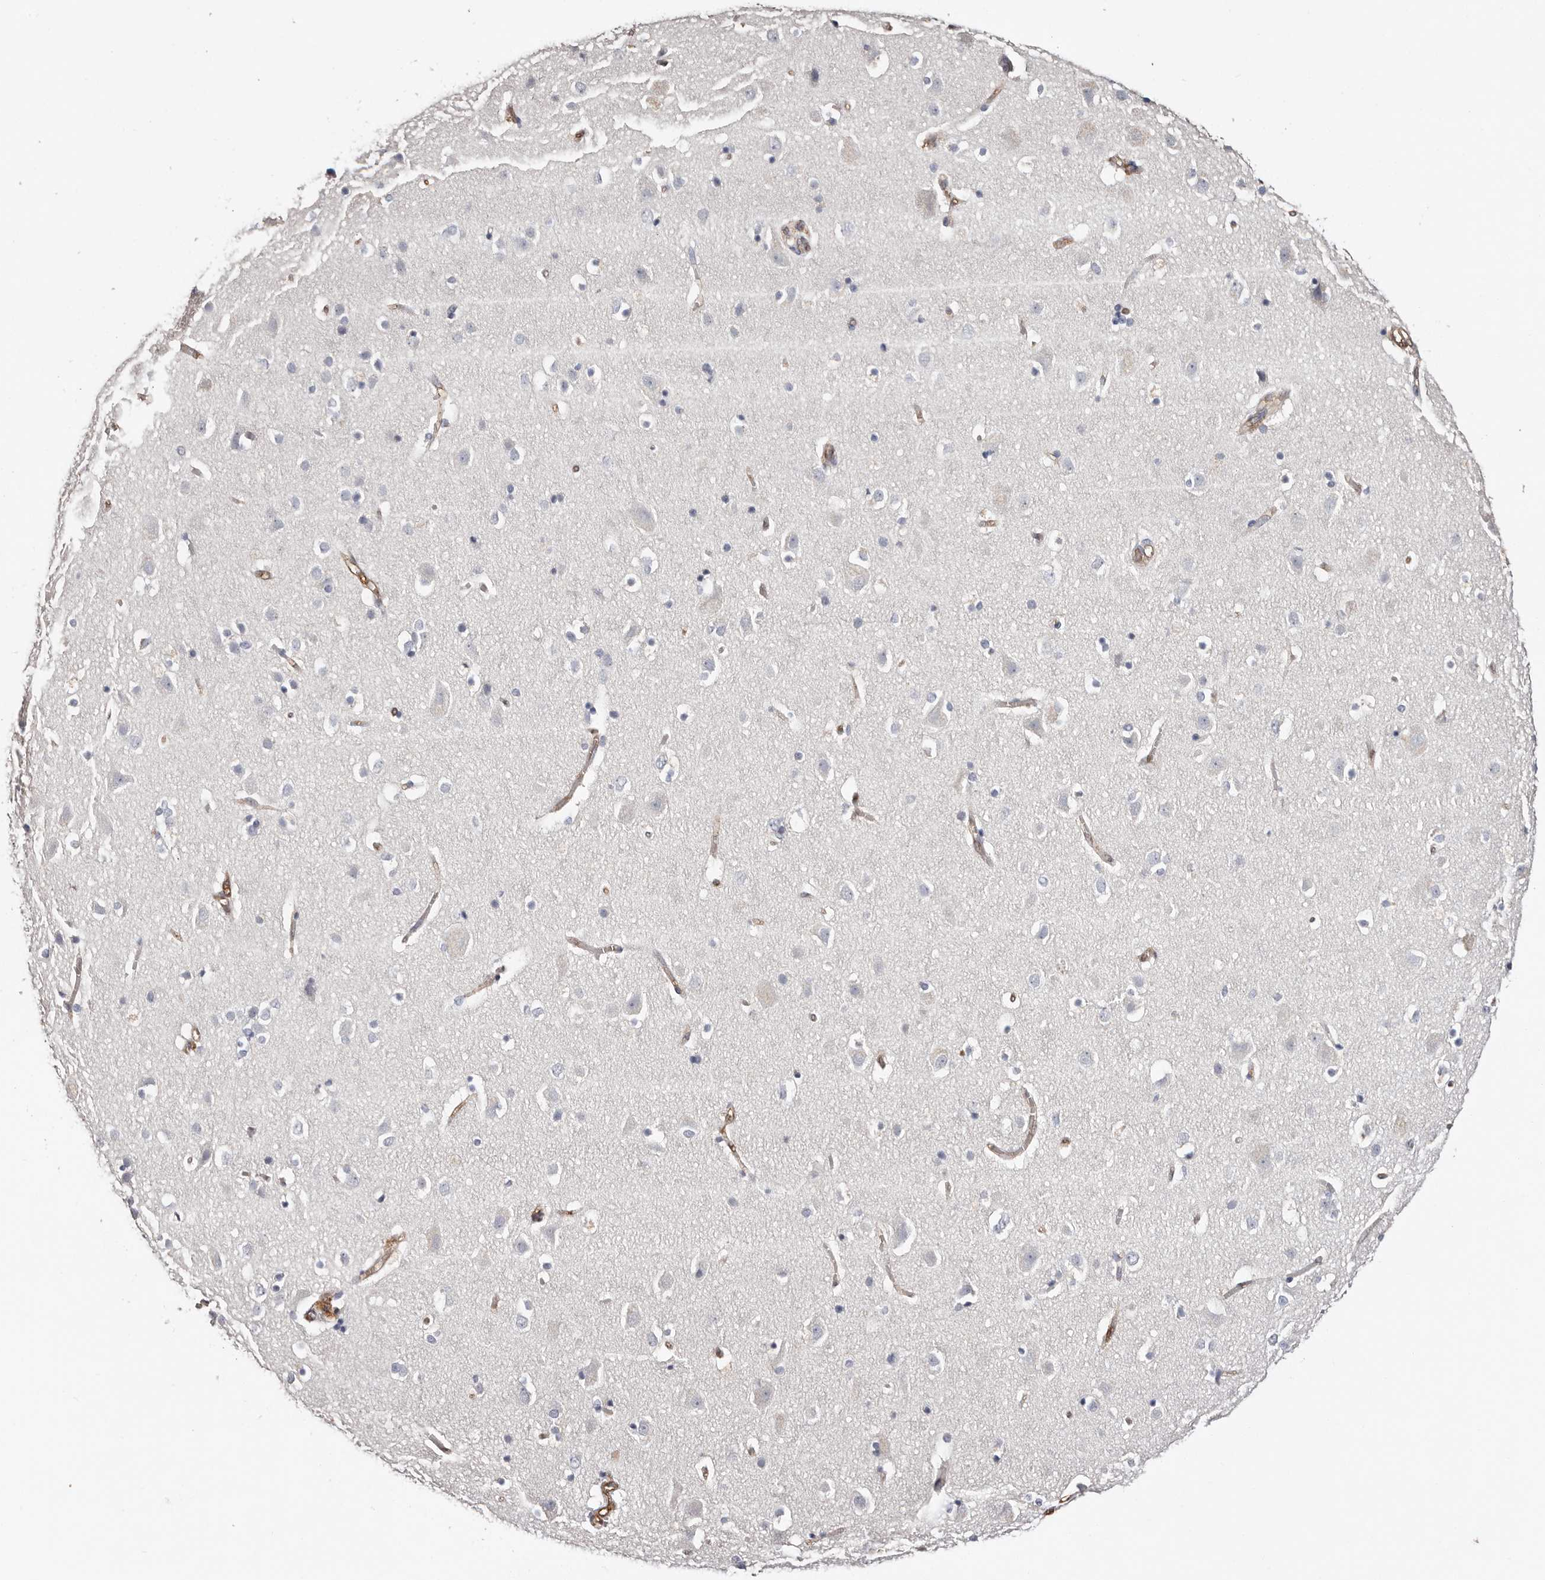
{"staining": {"intensity": "weak", "quantity": ">75%", "location": "cytoplasmic/membranous"}, "tissue": "cerebral cortex", "cell_type": "Endothelial cells", "image_type": "normal", "snomed": [{"axis": "morphology", "description": "Normal tissue, NOS"}, {"axis": "topography", "description": "Cerebral cortex"}], "caption": "Weak cytoplasmic/membranous expression for a protein is seen in about >75% of endothelial cells of unremarkable cerebral cortex using IHC.", "gene": "TGM2", "patient": {"sex": "male", "age": 54}}